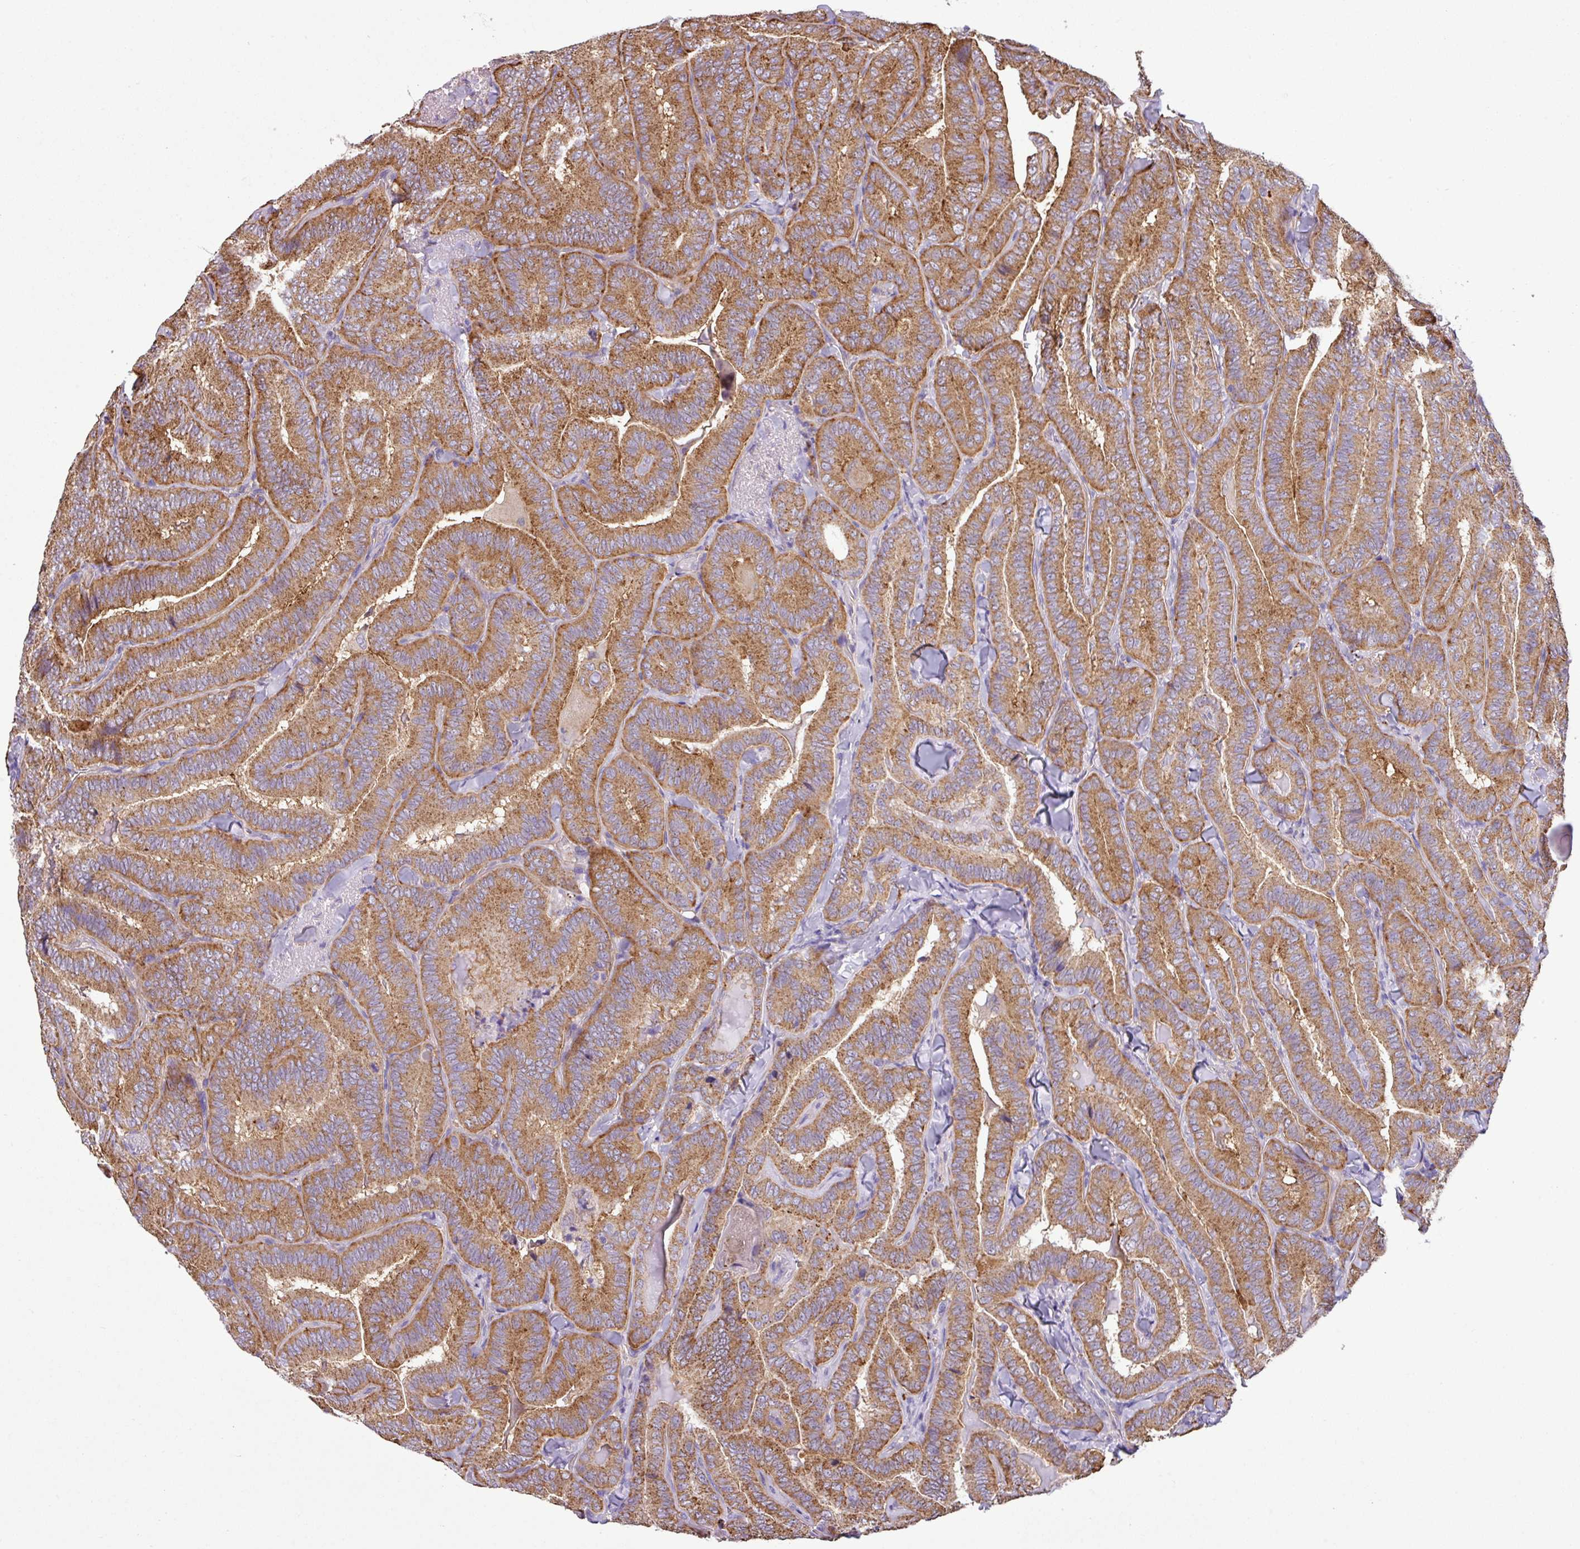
{"staining": {"intensity": "moderate", "quantity": ">75%", "location": "cytoplasmic/membranous"}, "tissue": "thyroid cancer", "cell_type": "Tumor cells", "image_type": "cancer", "snomed": [{"axis": "morphology", "description": "Papillary adenocarcinoma, NOS"}, {"axis": "topography", "description": "Thyroid gland"}], "caption": "Immunohistochemical staining of human papillary adenocarcinoma (thyroid) reveals moderate cytoplasmic/membranous protein positivity in approximately >75% of tumor cells. The protein of interest is stained brown, and the nuclei are stained in blue (DAB (3,3'-diaminobenzidine) IHC with brightfield microscopy, high magnification).", "gene": "SLC23A2", "patient": {"sex": "male", "age": 61}}